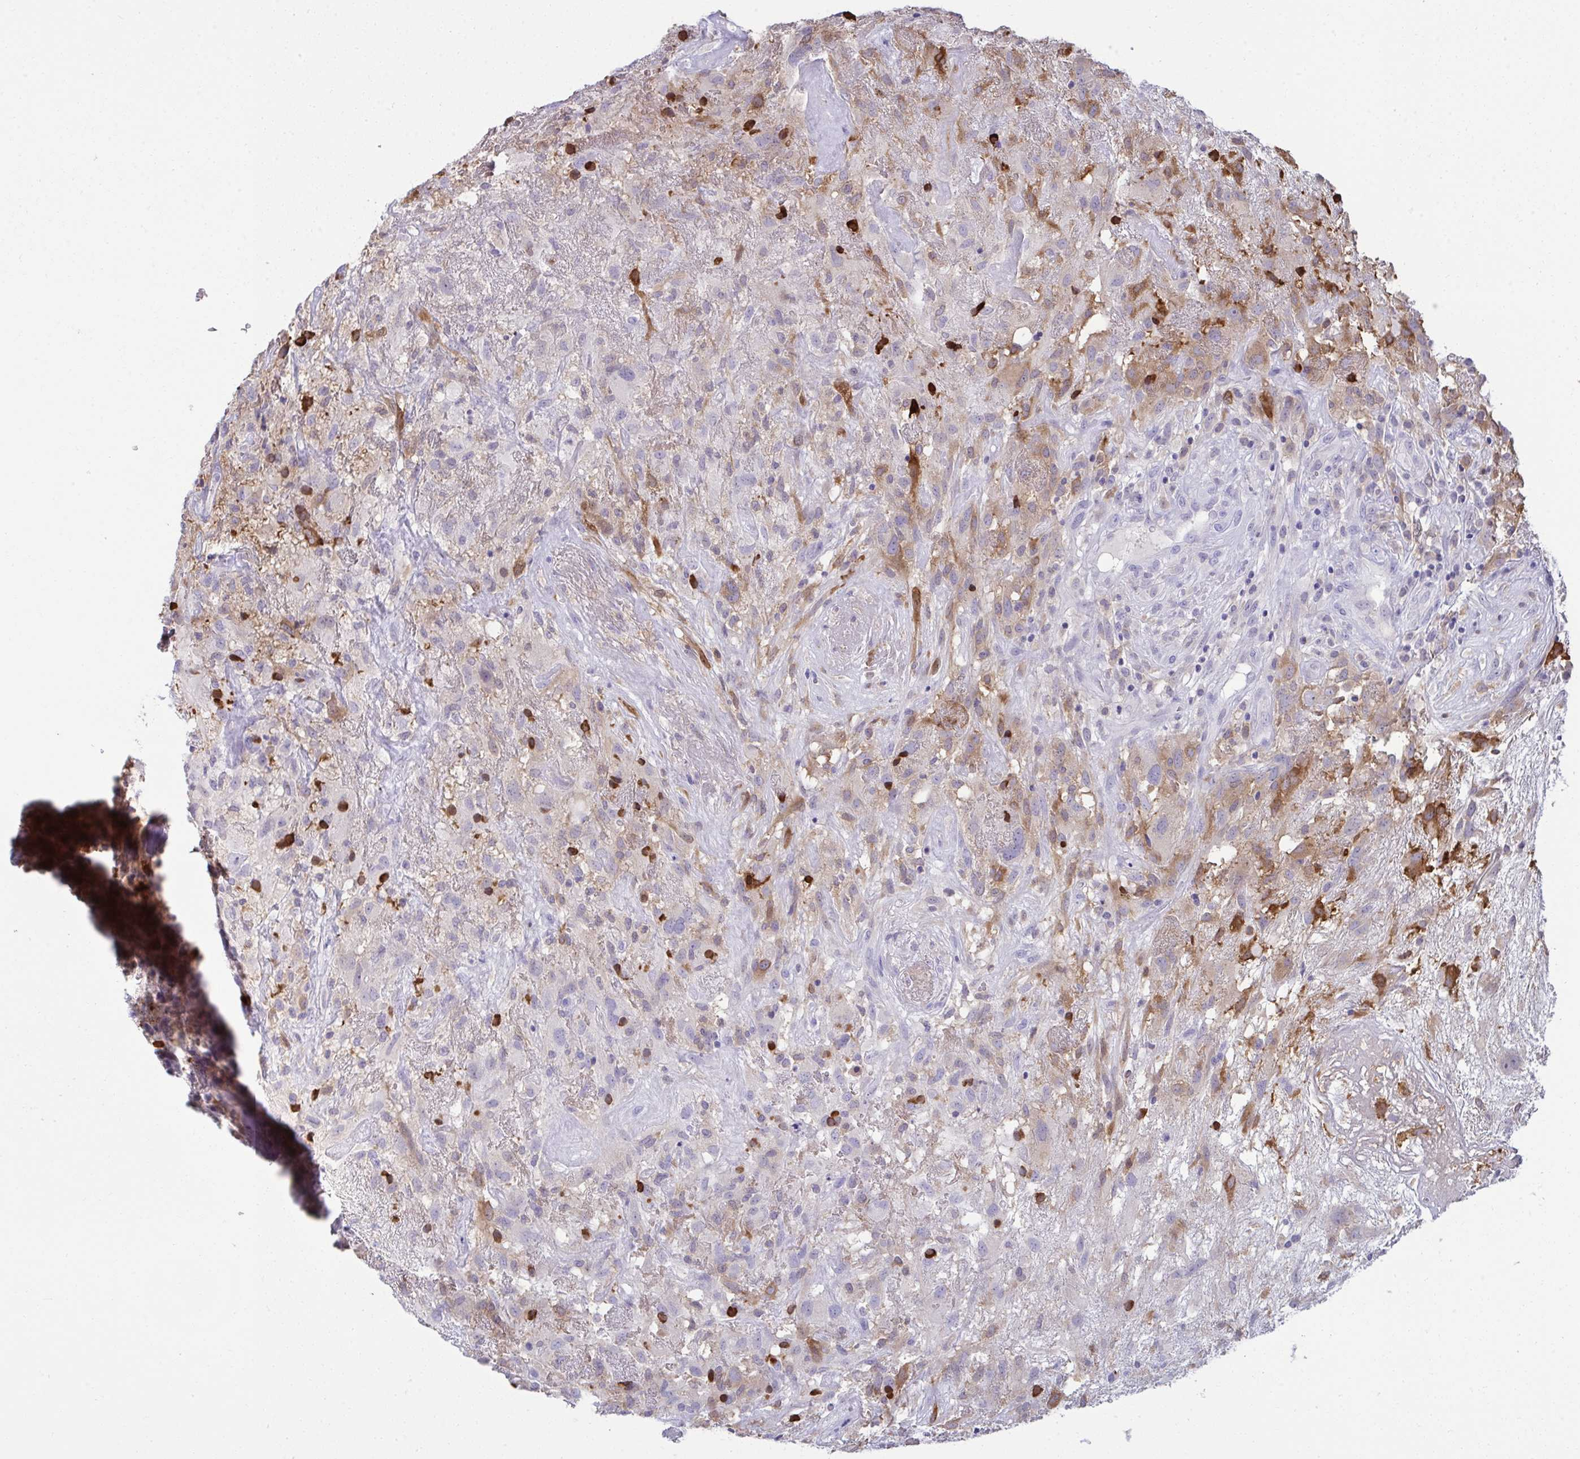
{"staining": {"intensity": "moderate", "quantity": "<25%", "location": "cytoplasmic/membranous"}, "tissue": "glioma", "cell_type": "Tumor cells", "image_type": "cancer", "snomed": [{"axis": "morphology", "description": "Glioma, malignant, High grade"}, {"axis": "topography", "description": "Brain"}], "caption": "Protein analysis of high-grade glioma (malignant) tissue exhibits moderate cytoplasmic/membranous staining in about <25% of tumor cells.", "gene": "RGPD5", "patient": {"sex": "male", "age": 46}}